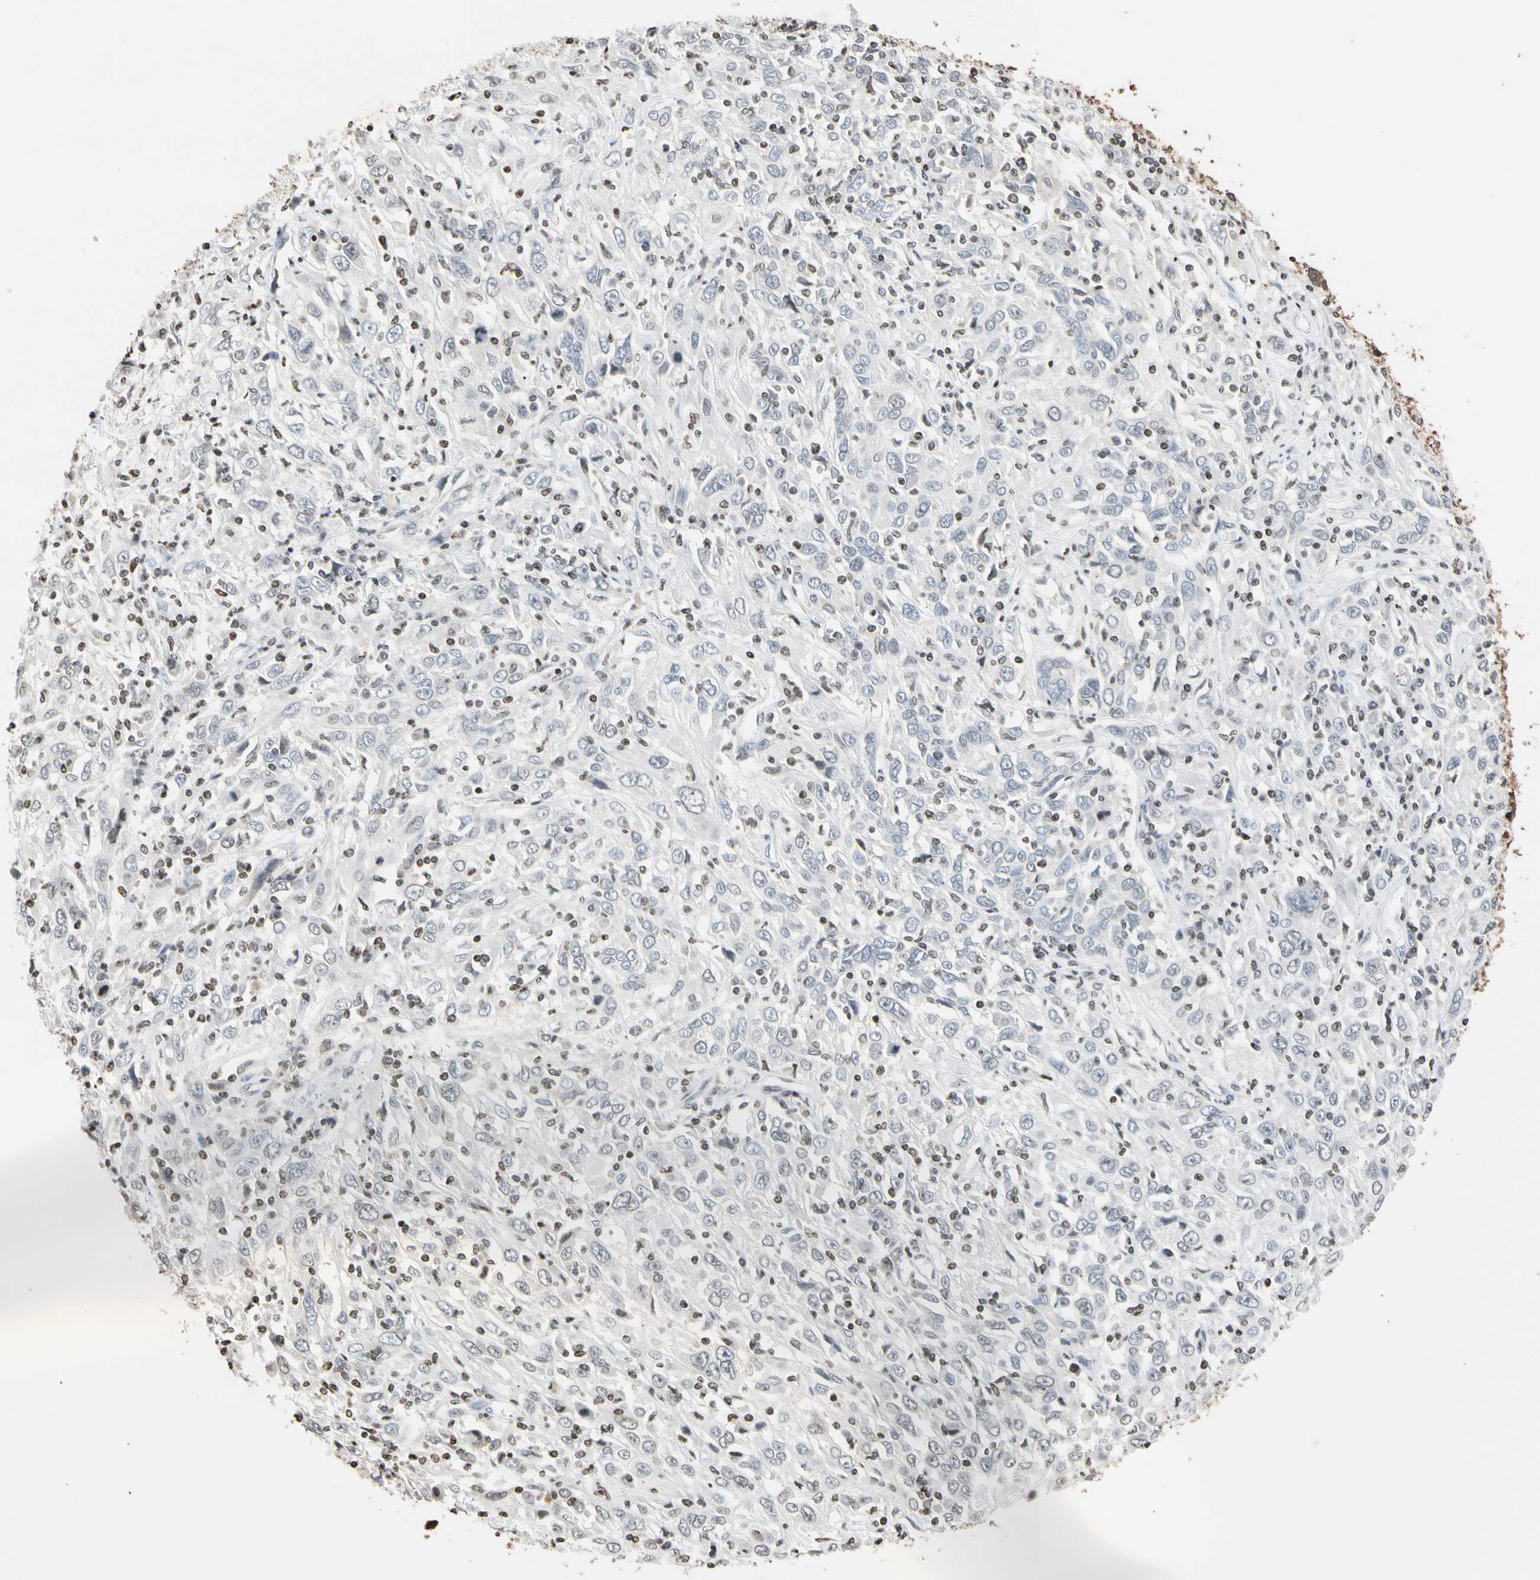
{"staining": {"intensity": "negative", "quantity": "none", "location": "none"}, "tissue": "cervical cancer", "cell_type": "Tumor cells", "image_type": "cancer", "snomed": [{"axis": "morphology", "description": "Squamous cell carcinoma, NOS"}, {"axis": "topography", "description": "Cervix"}], "caption": "Cervical cancer stained for a protein using immunohistochemistry (IHC) reveals no positivity tumor cells.", "gene": "GPX4", "patient": {"sex": "female", "age": 46}}